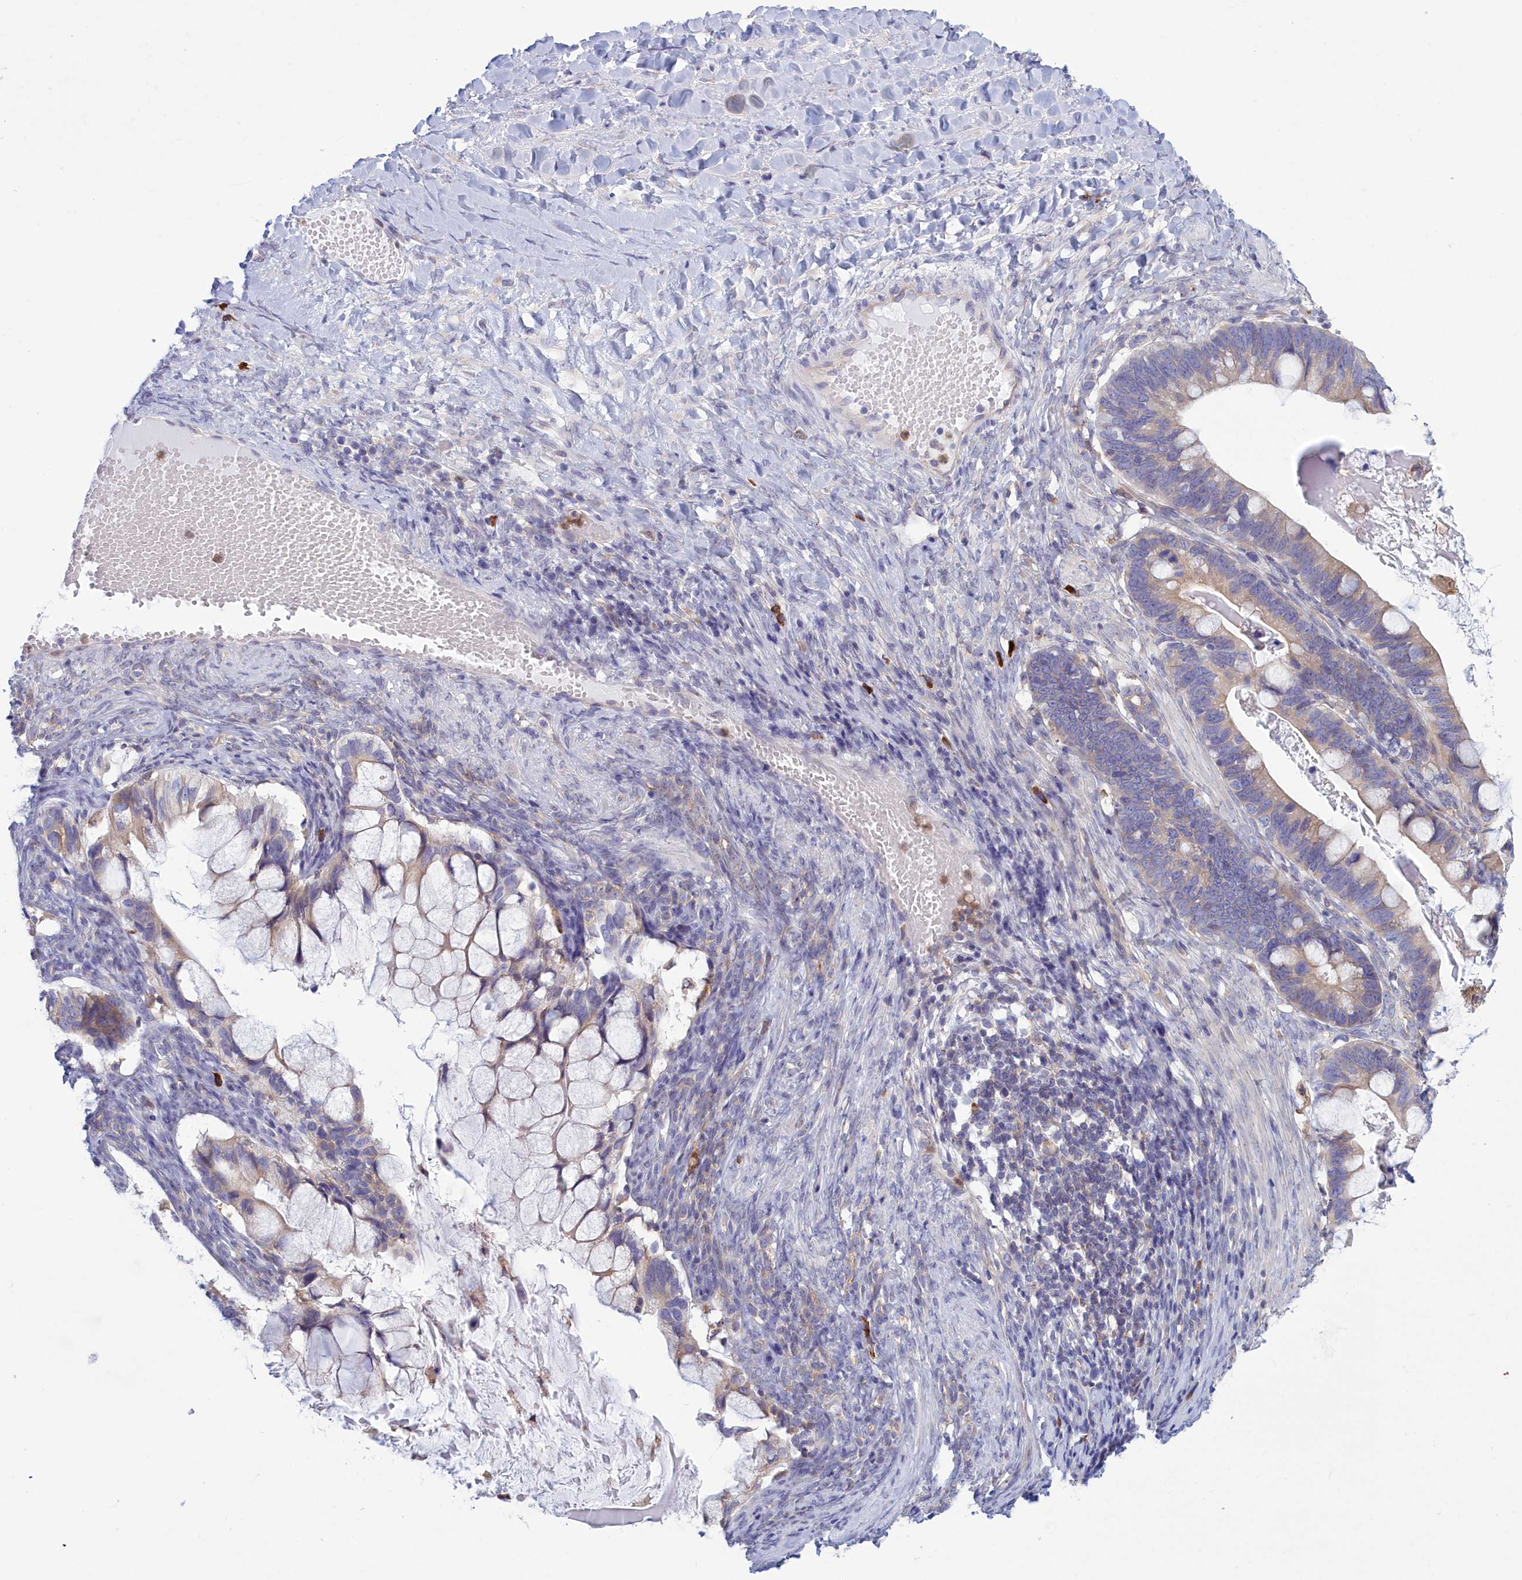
{"staining": {"intensity": "weak", "quantity": "25%-75%", "location": "cytoplasmic/membranous"}, "tissue": "ovarian cancer", "cell_type": "Tumor cells", "image_type": "cancer", "snomed": [{"axis": "morphology", "description": "Cystadenocarcinoma, mucinous, NOS"}, {"axis": "topography", "description": "Ovary"}], "caption": "High-magnification brightfield microscopy of ovarian mucinous cystadenocarcinoma stained with DAB (brown) and counterstained with hematoxylin (blue). tumor cells exhibit weak cytoplasmic/membranous staining is appreciated in approximately25%-75% of cells.", "gene": "HM13", "patient": {"sex": "female", "age": 61}}